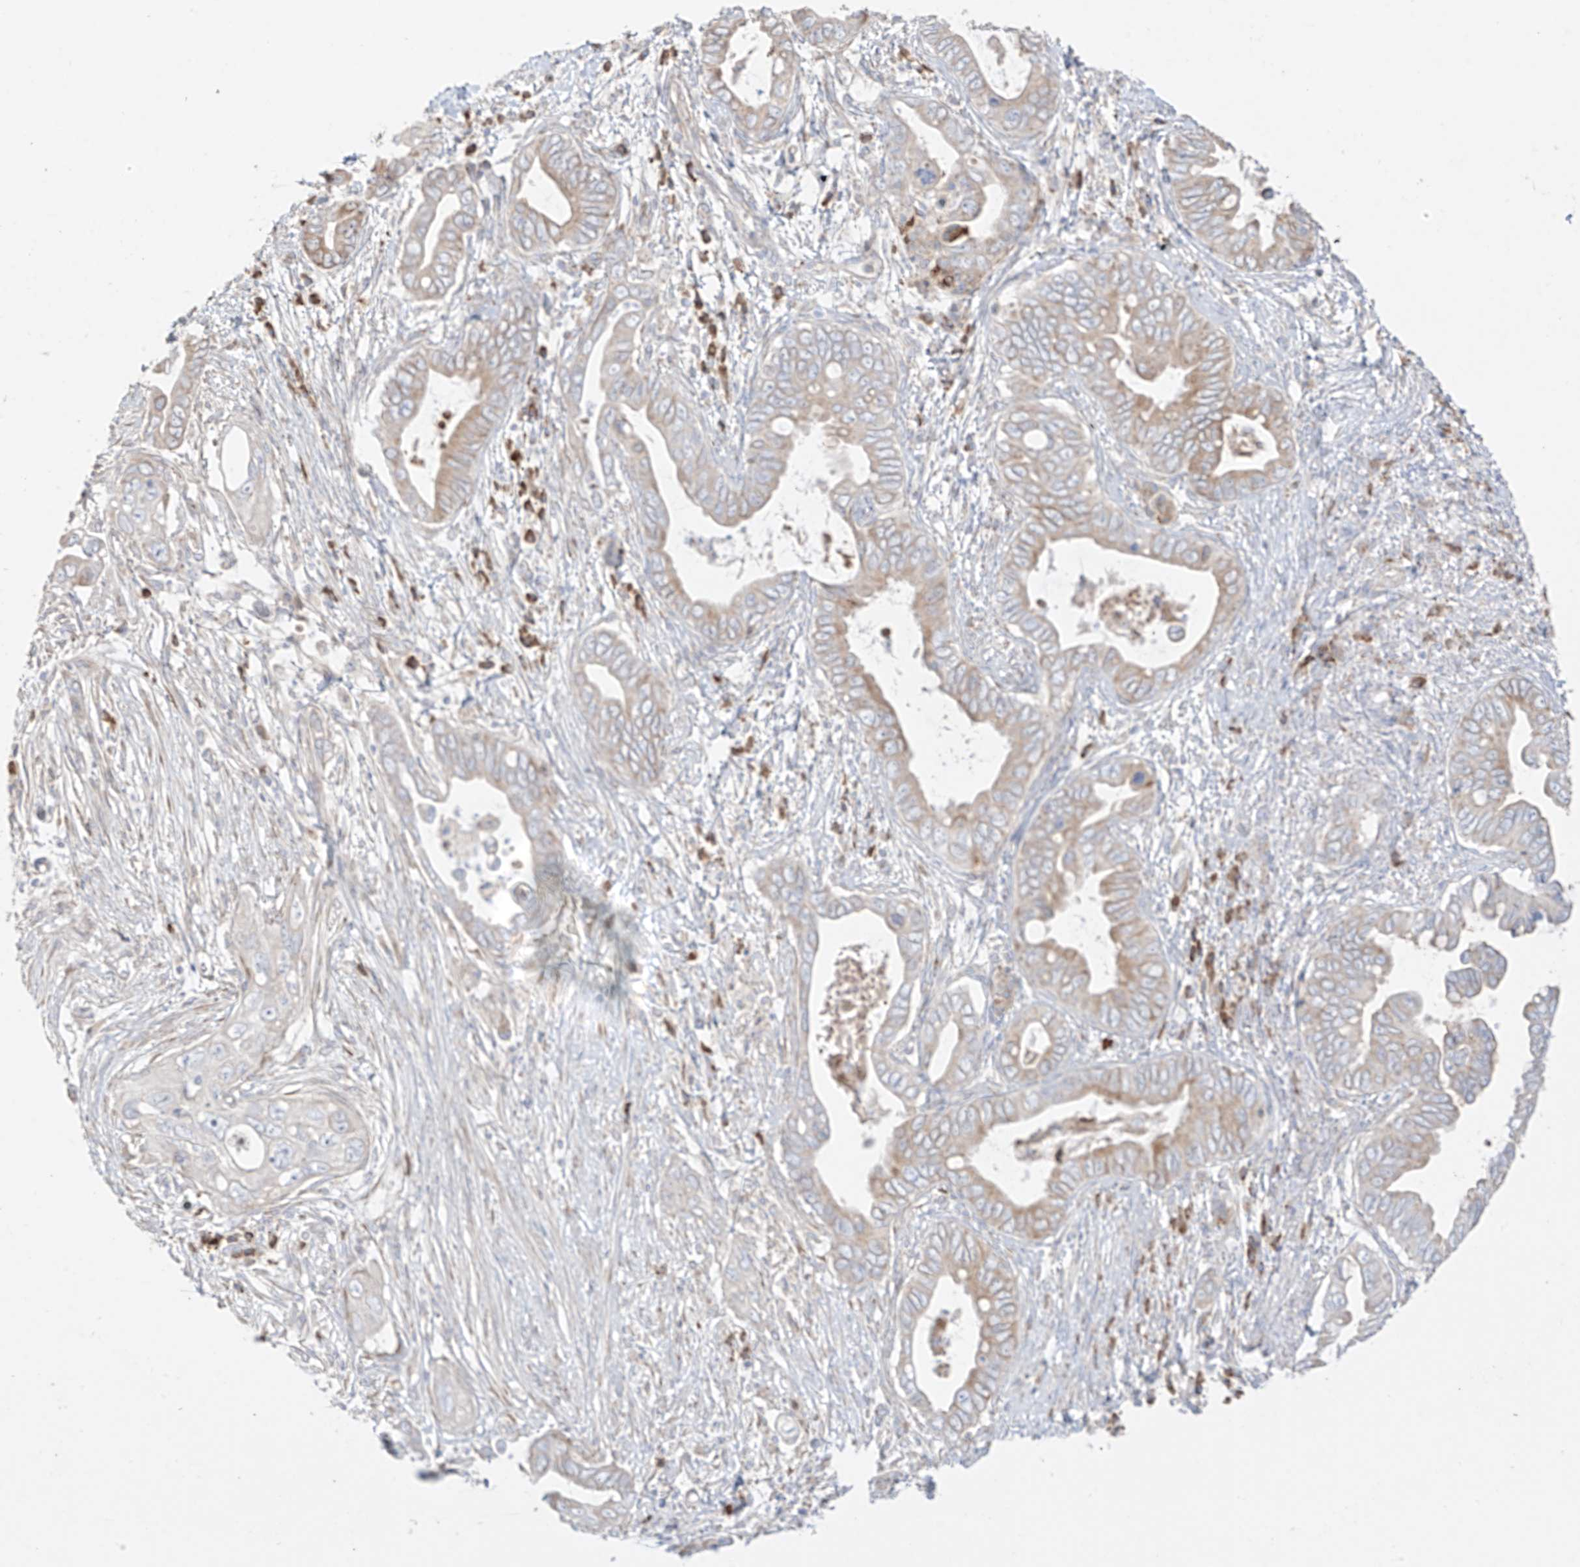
{"staining": {"intensity": "weak", "quantity": "25%-75%", "location": "cytoplasmic/membranous"}, "tissue": "pancreatic cancer", "cell_type": "Tumor cells", "image_type": "cancer", "snomed": [{"axis": "morphology", "description": "Adenocarcinoma, NOS"}, {"axis": "topography", "description": "Pancreas"}], "caption": "An image of human pancreatic cancer (adenocarcinoma) stained for a protein shows weak cytoplasmic/membranous brown staining in tumor cells.", "gene": "COLGALT2", "patient": {"sex": "male", "age": 75}}